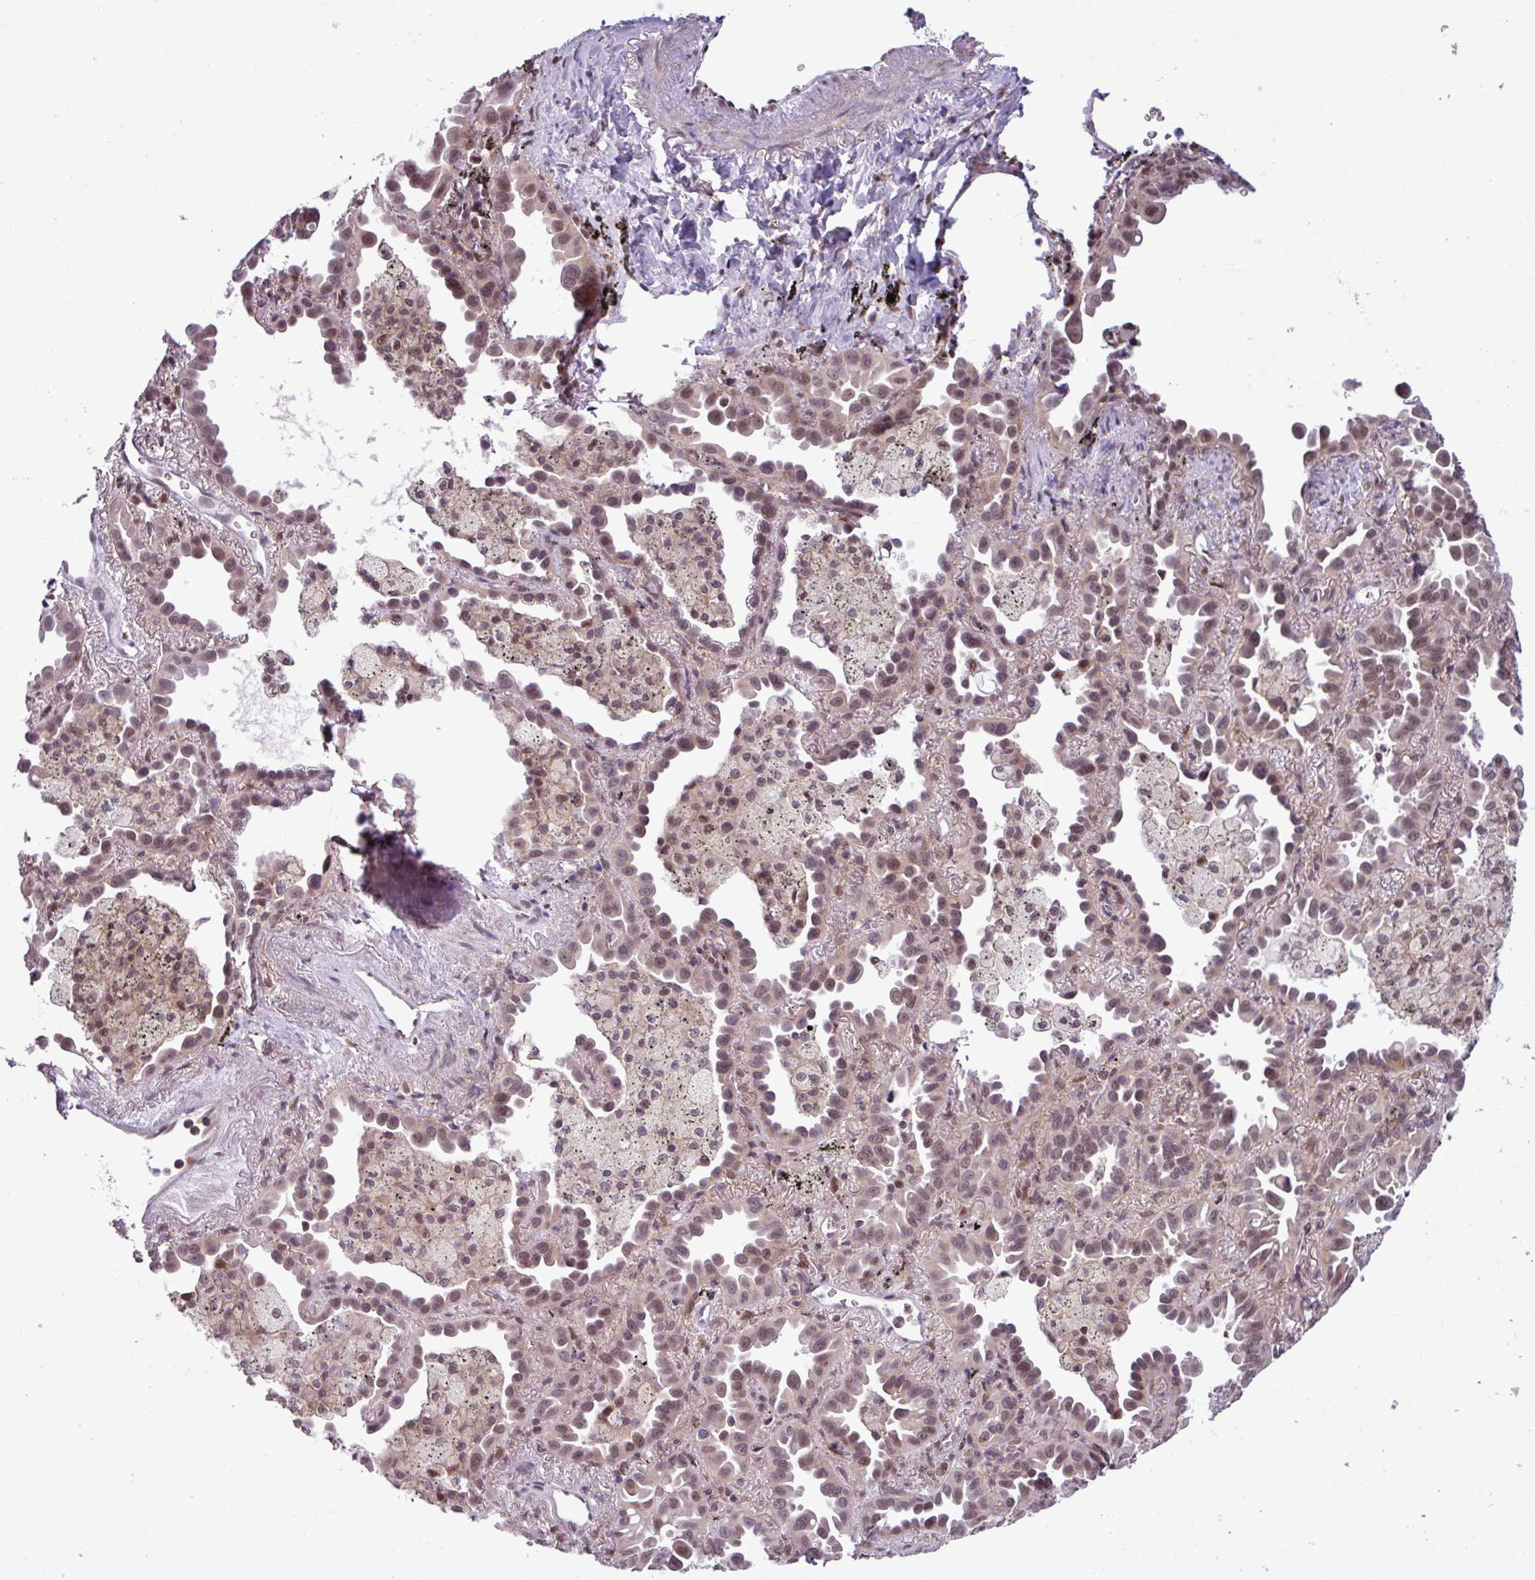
{"staining": {"intensity": "moderate", "quantity": ">75%", "location": "nuclear"}, "tissue": "lung cancer", "cell_type": "Tumor cells", "image_type": "cancer", "snomed": [{"axis": "morphology", "description": "Adenocarcinoma, NOS"}, {"axis": "topography", "description": "Lung"}], "caption": "Immunohistochemistry (IHC) (DAB) staining of human lung cancer (adenocarcinoma) demonstrates moderate nuclear protein expression in about >75% of tumor cells. Using DAB (3,3'-diaminobenzidine) (brown) and hematoxylin (blue) stains, captured at high magnification using brightfield microscopy.", "gene": "NOTCH2", "patient": {"sex": "male", "age": 68}}